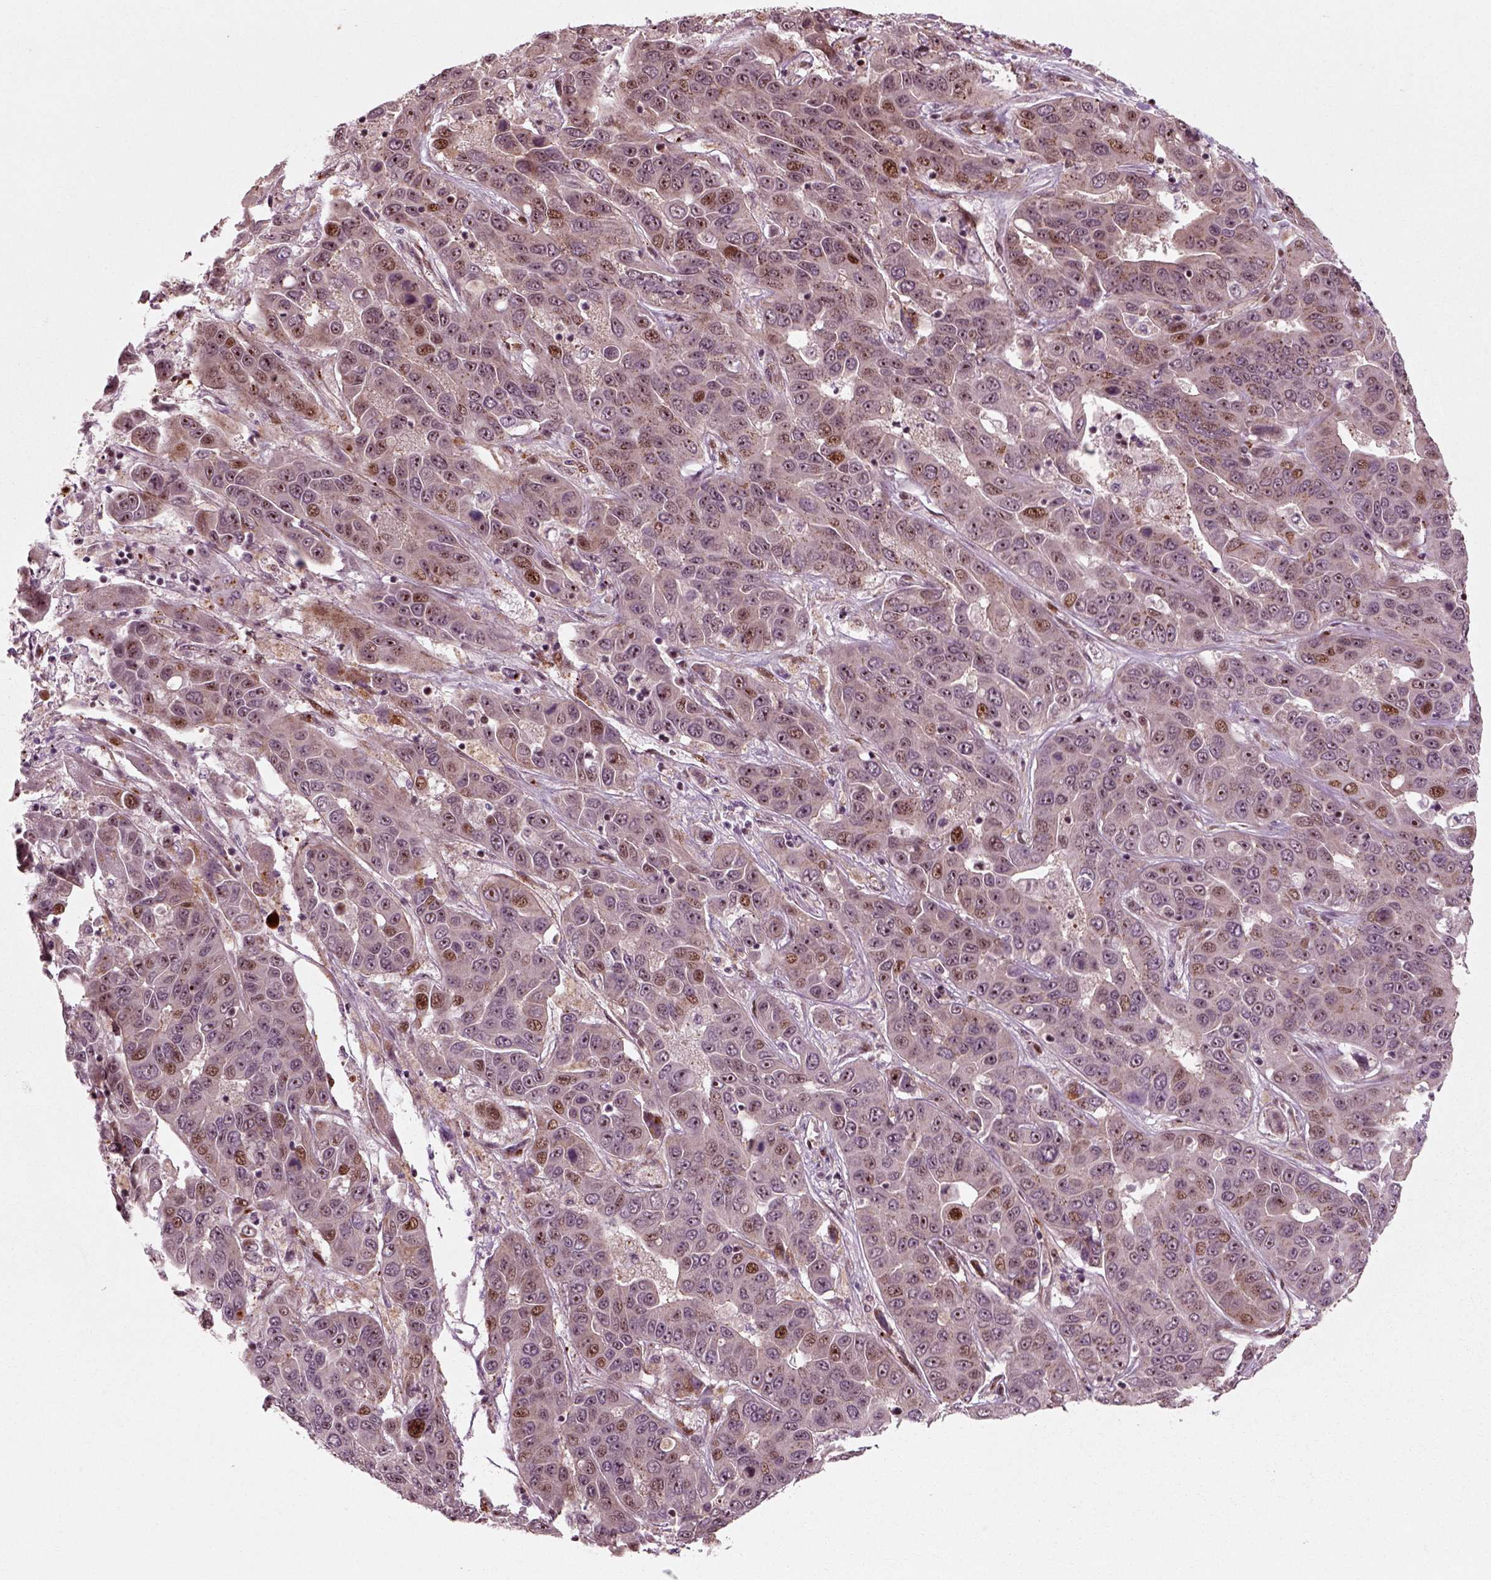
{"staining": {"intensity": "moderate", "quantity": "<25%", "location": "nuclear"}, "tissue": "liver cancer", "cell_type": "Tumor cells", "image_type": "cancer", "snomed": [{"axis": "morphology", "description": "Cholangiocarcinoma"}, {"axis": "topography", "description": "Liver"}], "caption": "Immunohistochemical staining of human liver cholangiocarcinoma exhibits moderate nuclear protein staining in approximately <25% of tumor cells. Ihc stains the protein in brown and the nuclei are stained blue.", "gene": "CDC14A", "patient": {"sex": "female", "age": 52}}